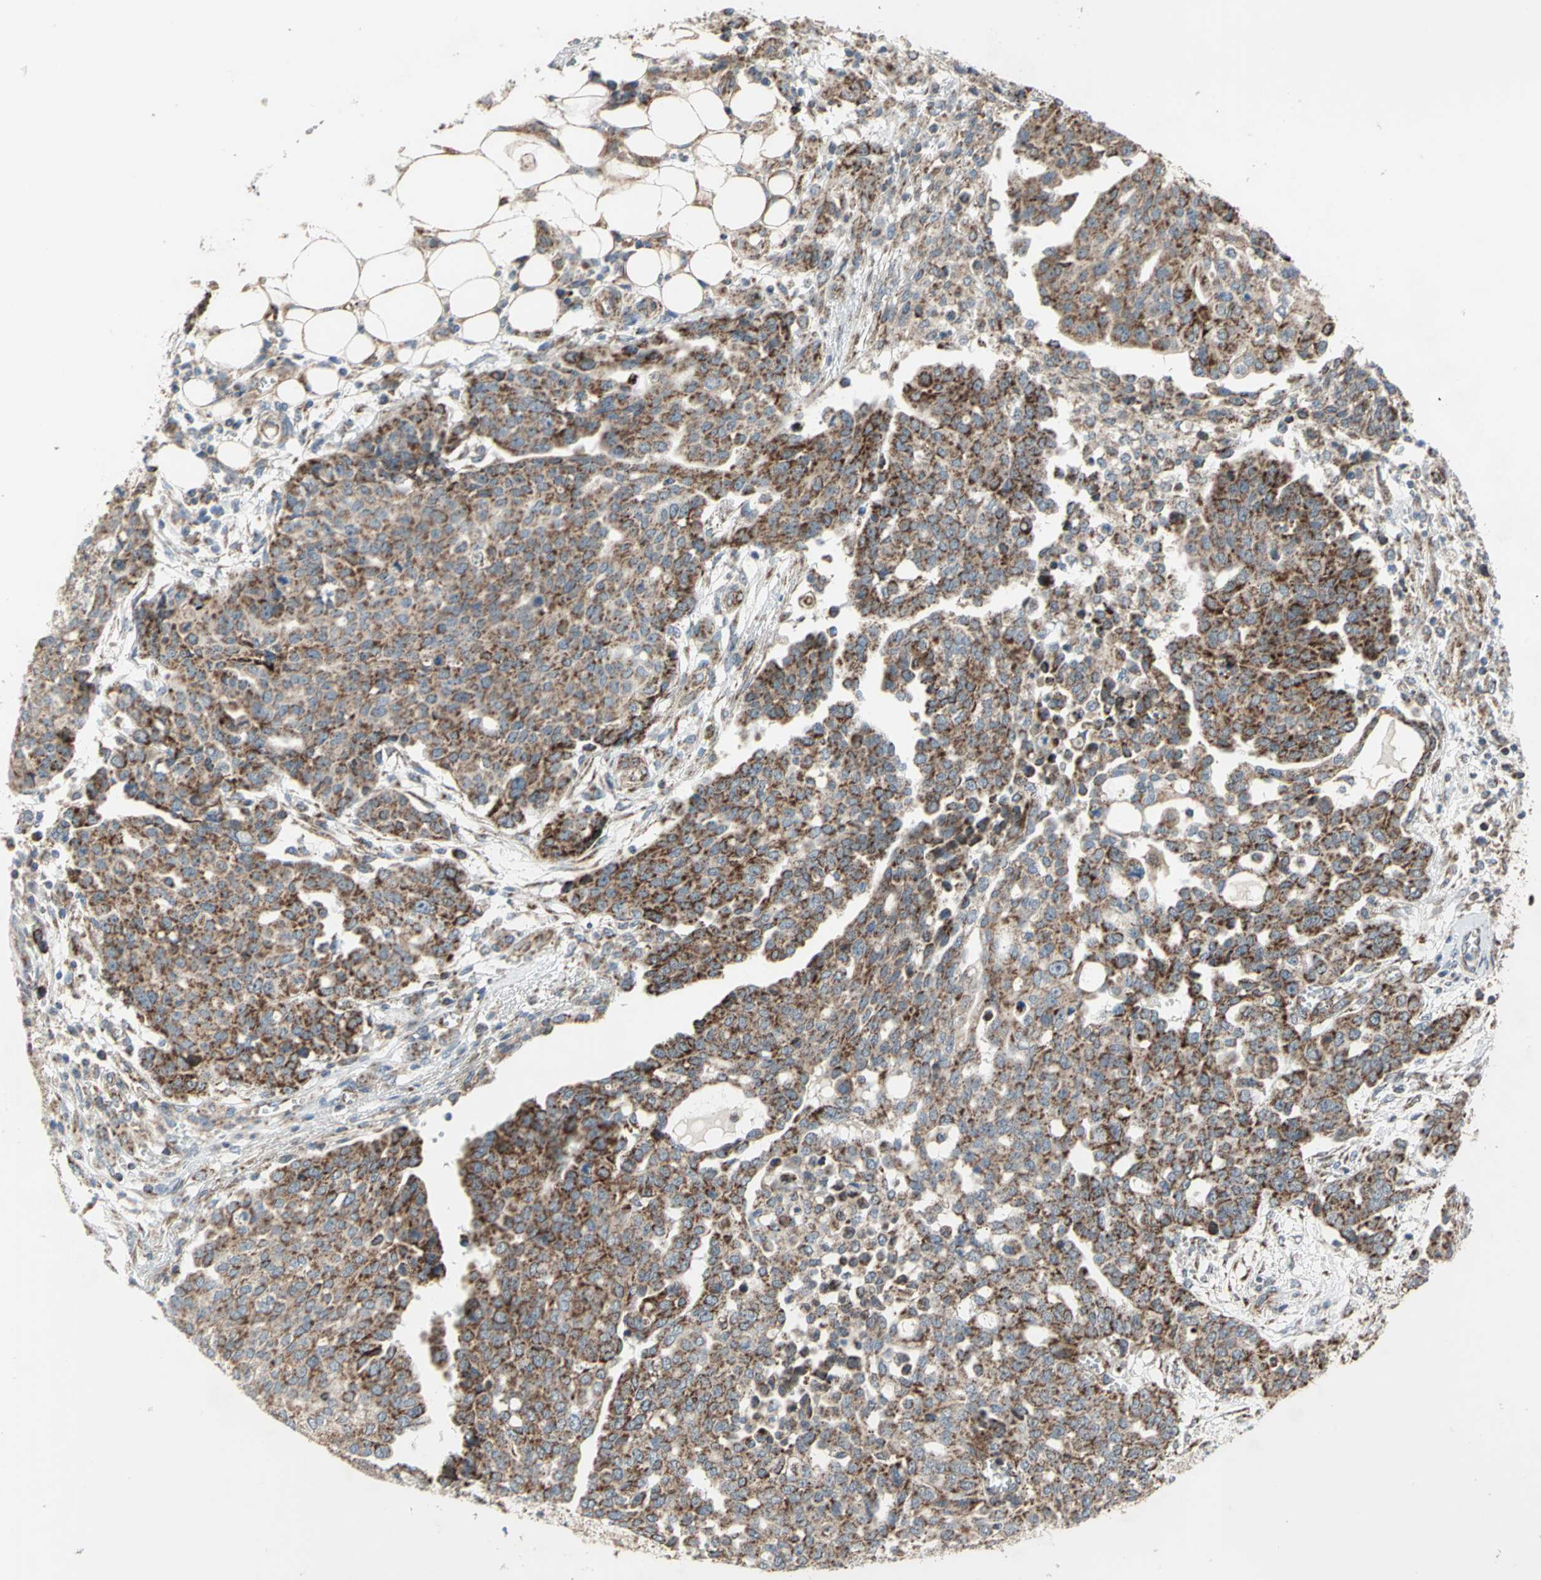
{"staining": {"intensity": "strong", "quantity": ">75%", "location": "cytoplasmic/membranous"}, "tissue": "ovarian cancer", "cell_type": "Tumor cells", "image_type": "cancer", "snomed": [{"axis": "morphology", "description": "Cystadenocarcinoma, serous, NOS"}, {"axis": "topography", "description": "Soft tissue"}, {"axis": "topography", "description": "Ovary"}], "caption": "Tumor cells display high levels of strong cytoplasmic/membranous staining in about >75% of cells in ovarian cancer (serous cystadenocarcinoma).", "gene": "MRPS22", "patient": {"sex": "female", "age": 57}}